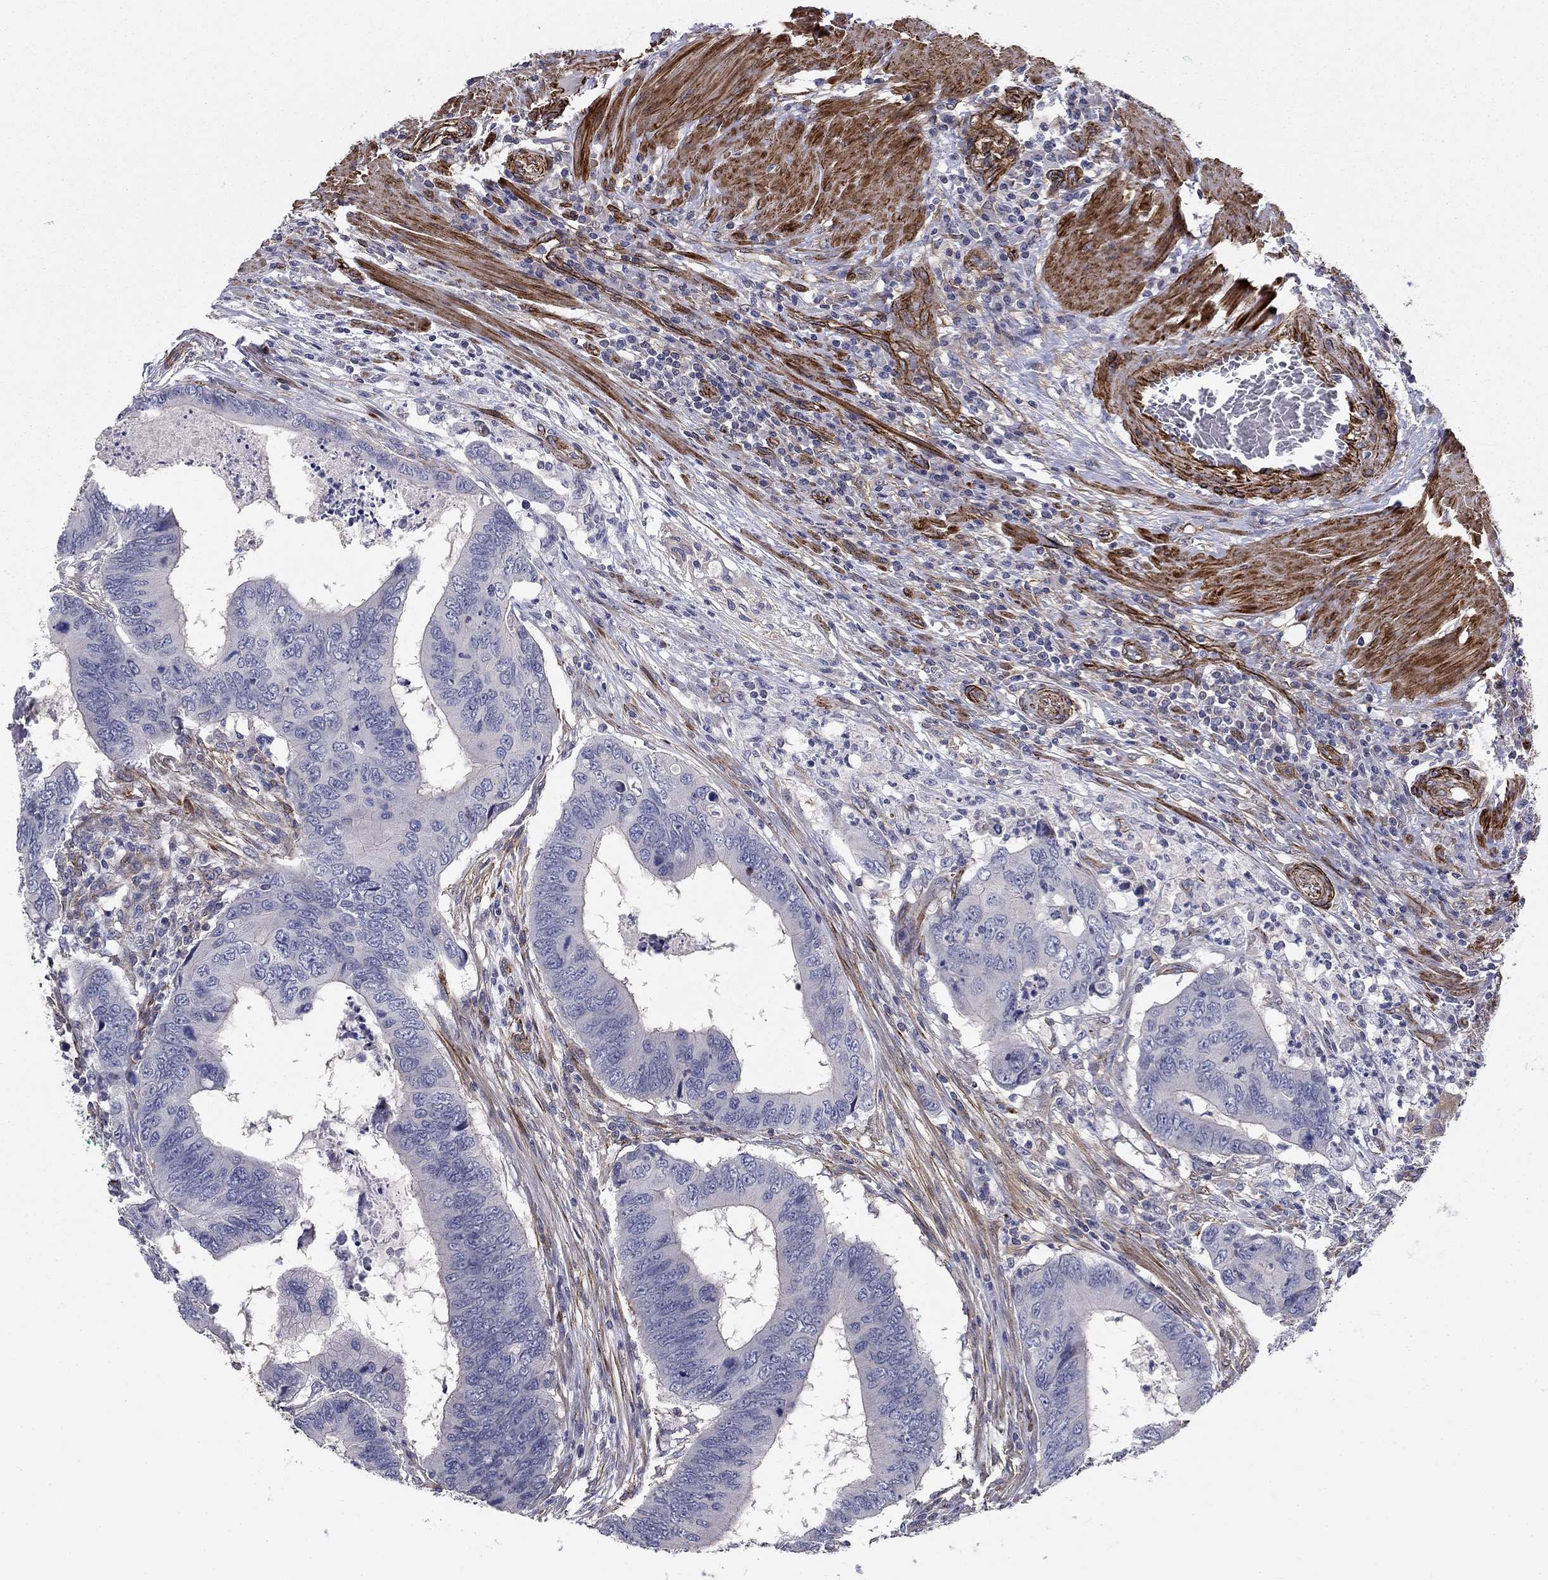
{"staining": {"intensity": "negative", "quantity": "none", "location": "none"}, "tissue": "colorectal cancer", "cell_type": "Tumor cells", "image_type": "cancer", "snomed": [{"axis": "morphology", "description": "Adenocarcinoma, NOS"}, {"axis": "topography", "description": "Colon"}], "caption": "Protein analysis of colorectal cancer exhibits no significant staining in tumor cells.", "gene": "SYNC", "patient": {"sex": "male", "age": 53}}